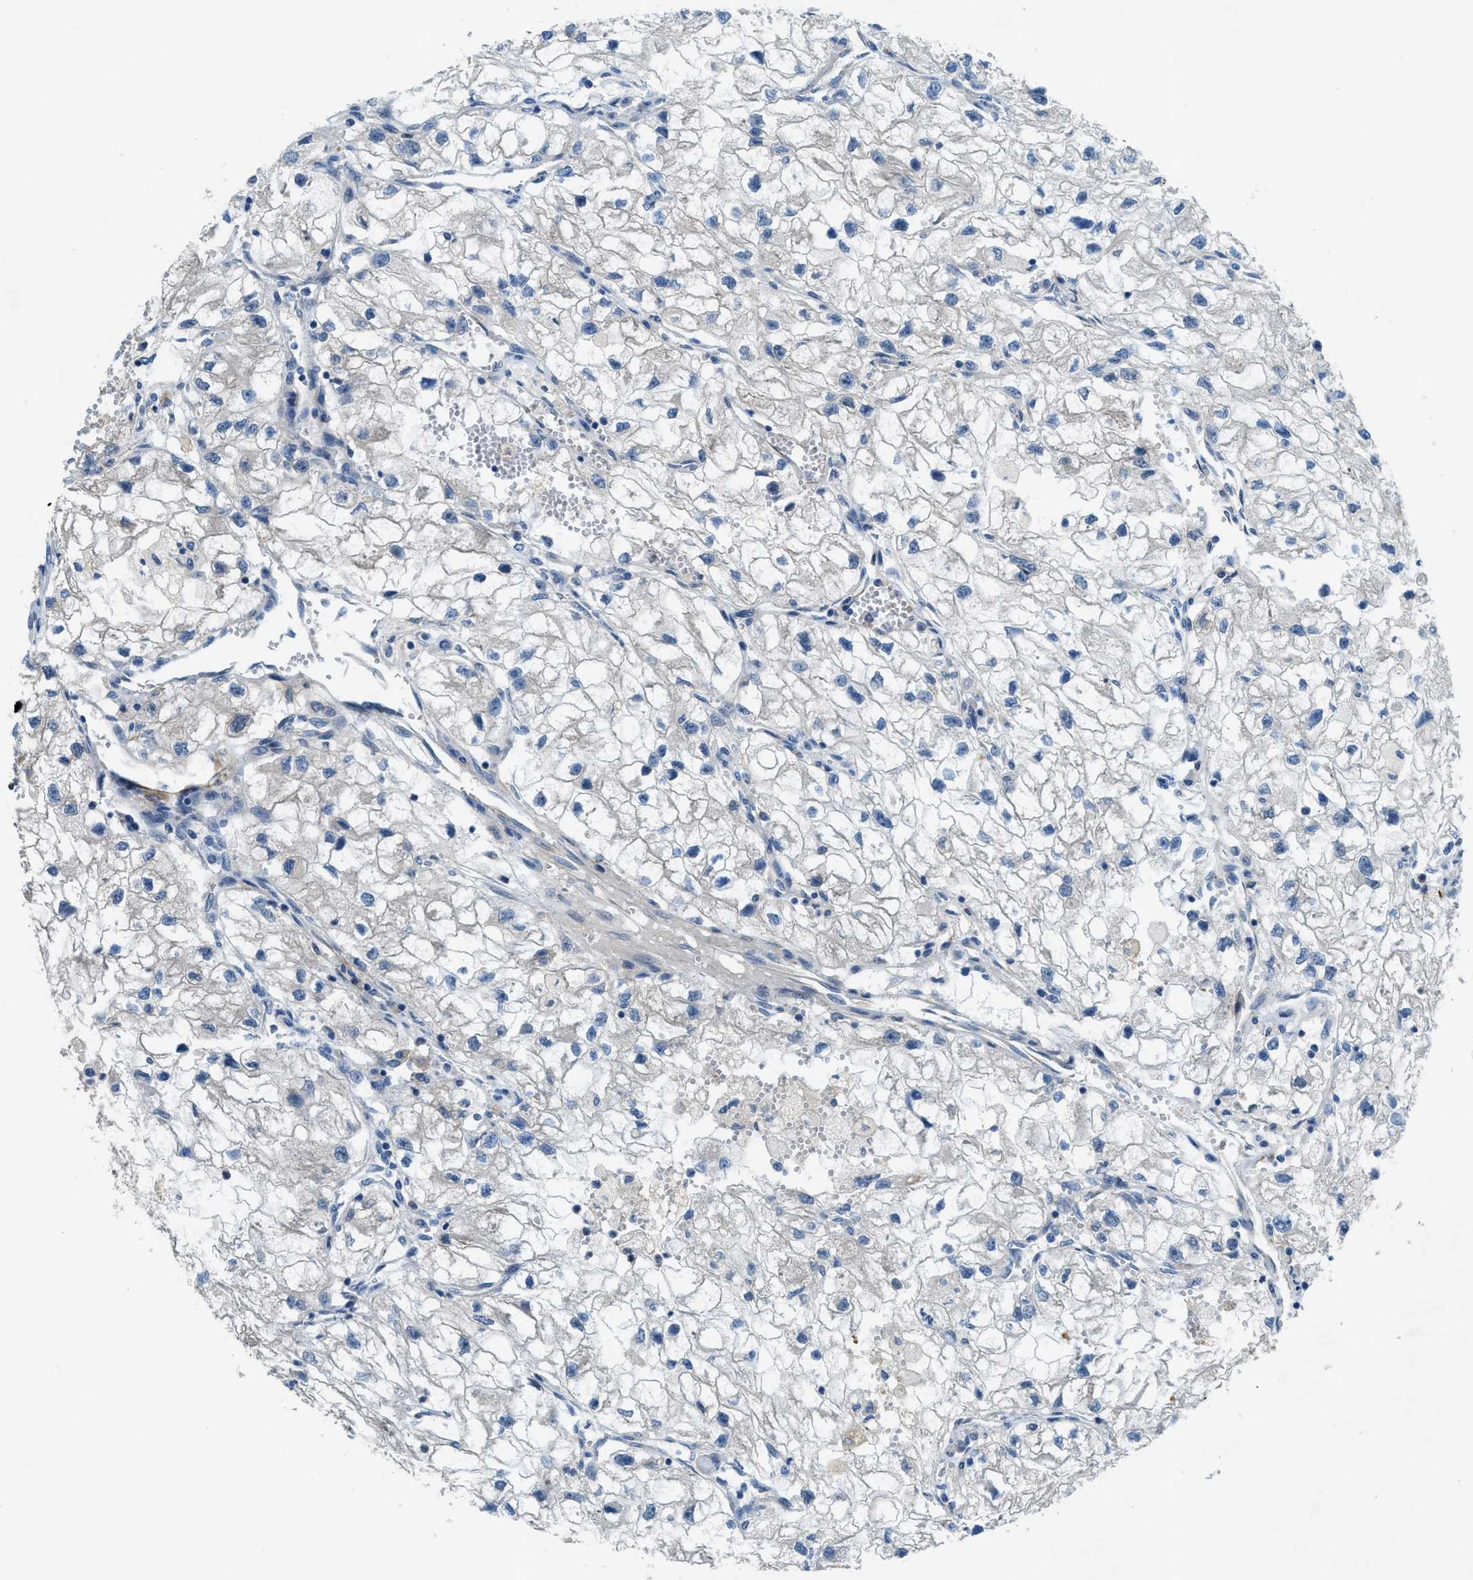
{"staining": {"intensity": "negative", "quantity": "none", "location": "none"}, "tissue": "renal cancer", "cell_type": "Tumor cells", "image_type": "cancer", "snomed": [{"axis": "morphology", "description": "Adenocarcinoma, NOS"}, {"axis": "topography", "description": "Kidney"}], "caption": "This is a photomicrograph of immunohistochemistry (IHC) staining of renal adenocarcinoma, which shows no staining in tumor cells.", "gene": "SNX14", "patient": {"sex": "female", "age": 70}}